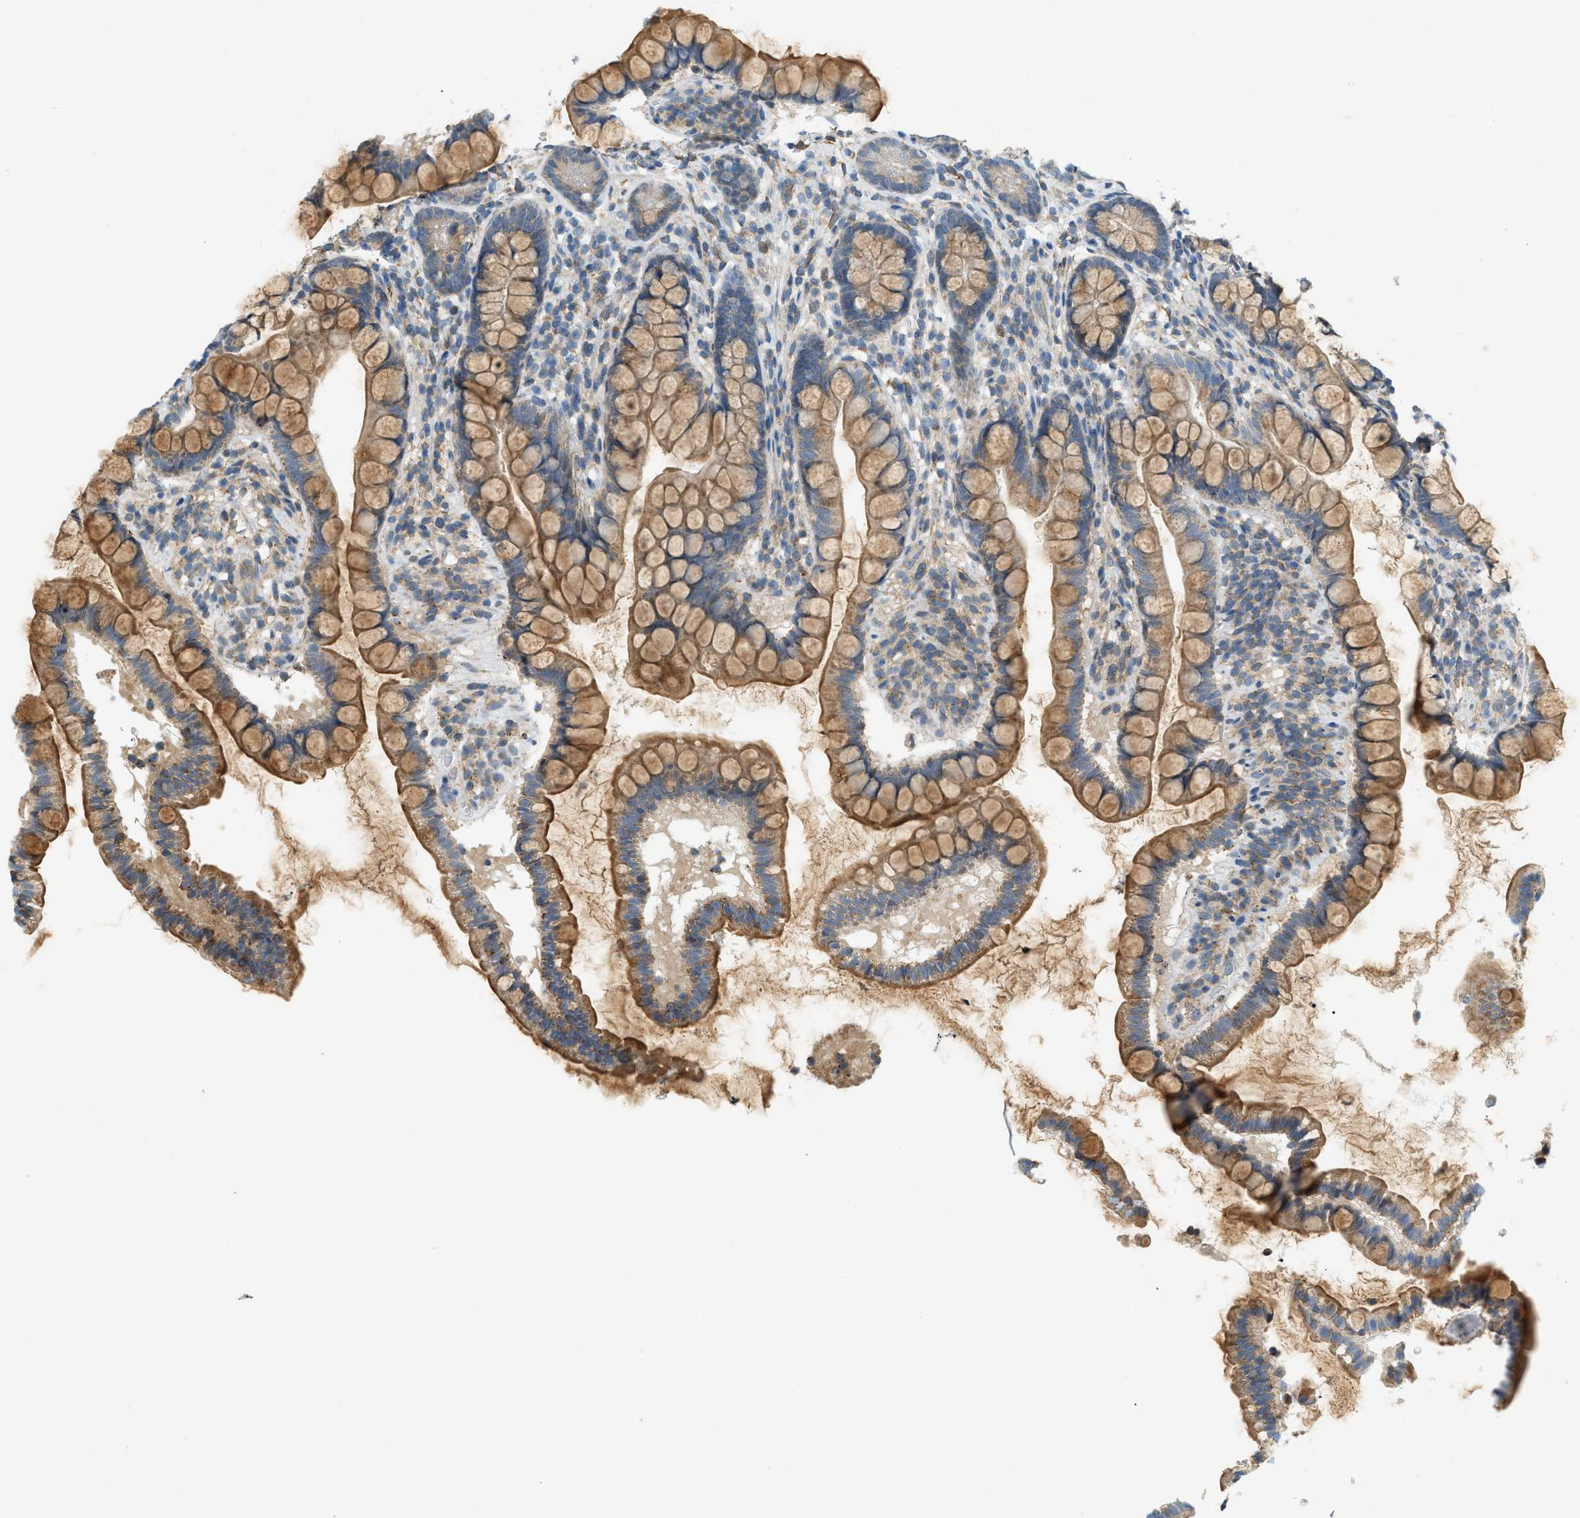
{"staining": {"intensity": "moderate", "quantity": ">75%", "location": "cytoplasmic/membranous"}, "tissue": "small intestine", "cell_type": "Glandular cells", "image_type": "normal", "snomed": [{"axis": "morphology", "description": "Normal tissue, NOS"}, {"axis": "topography", "description": "Small intestine"}], "caption": "Approximately >75% of glandular cells in normal human small intestine exhibit moderate cytoplasmic/membranous protein positivity as visualized by brown immunohistochemical staining.", "gene": "PIGG", "patient": {"sex": "female", "age": 84}}